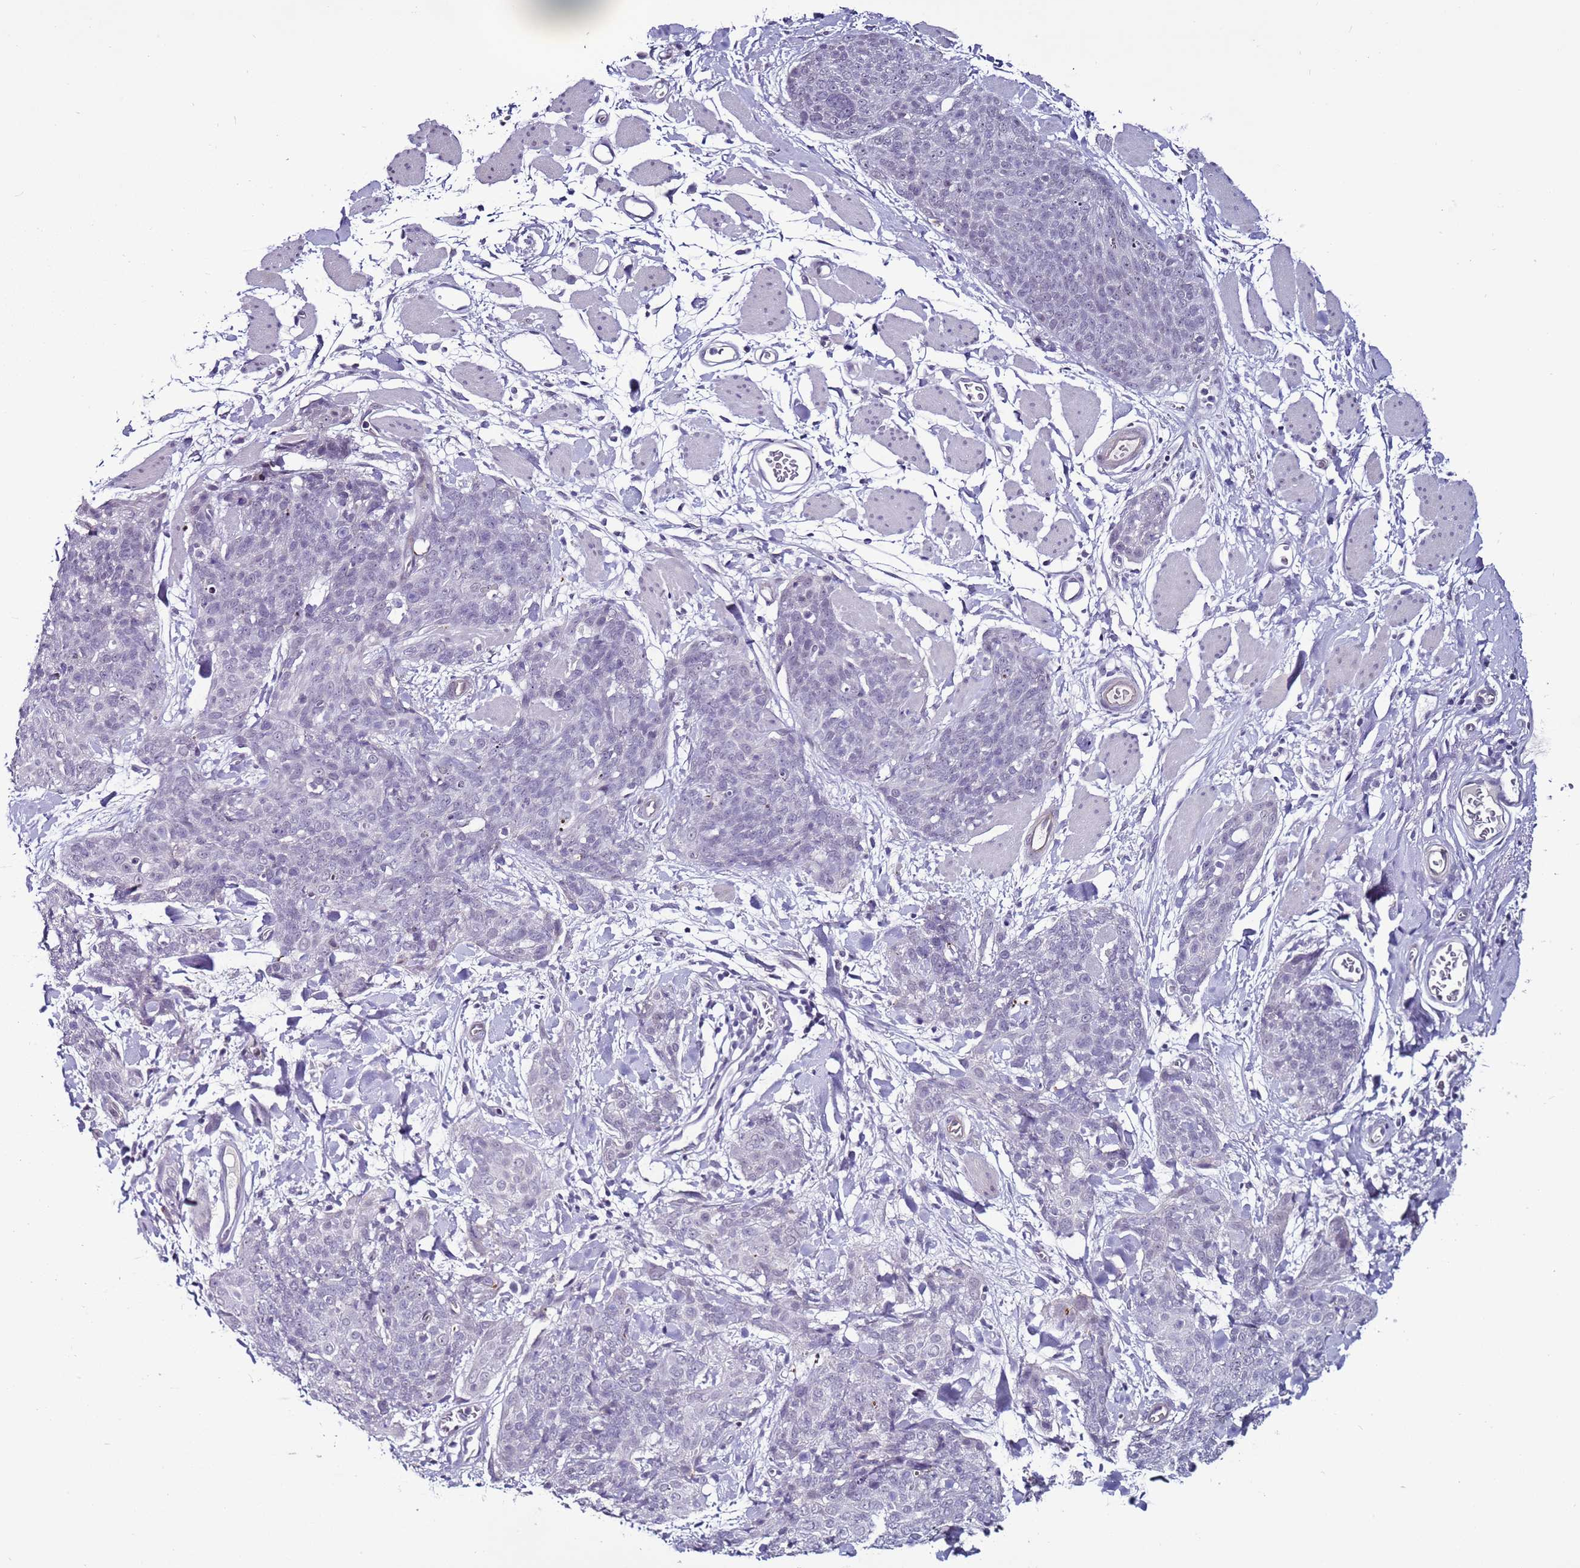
{"staining": {"intensity": "negative", "quantity": "none", "location": "none"}, "tissue": "skin cancer", "cell_type": "Tumor cells", "image_type": "cancer", "snomed": [{"axis": "morphology", "description": "Squamous cell carcinoma, NOS"}, {"axis": "topography", "description": "Skin"}, {"axis": "topography", "description": "Vulva"}], "caption": "This is a image of IHC staining of skin squamous cell carcinoma, which shows no staining in tumor cells. (DAB immunohistochemistry (IHC), high magnification).", "gene": "PSMA7", "patient": {"sex": "female", "age": 85}}